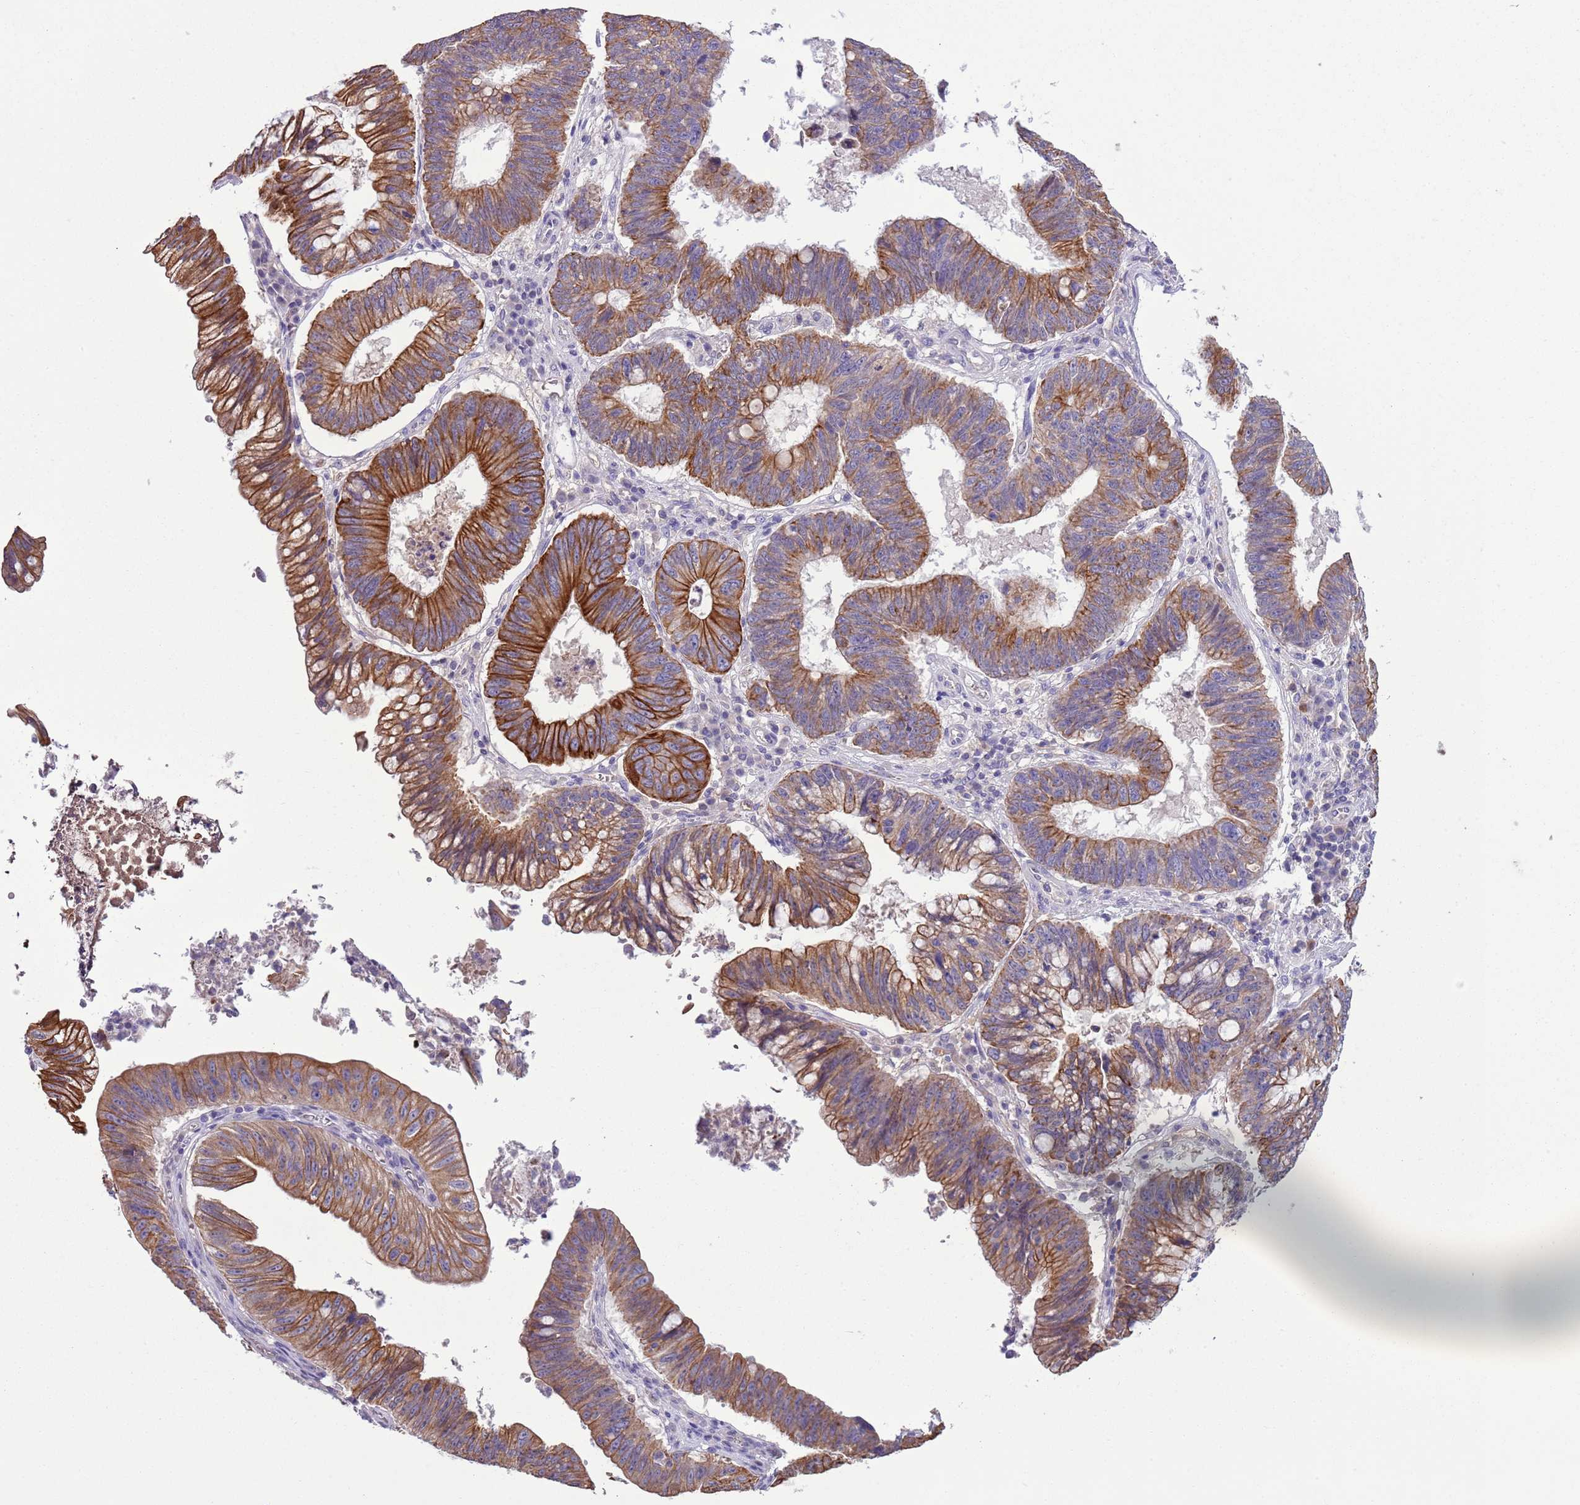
{"staining": {"intensity": "strong", "quantity": "25%-75%", "location": "cytoplasmic/membranous"}, "tissue": "stomach cancer", "cell_type": "Tumor cells", "image_type": "cancer", "snomed": [{"axis": "morphology", "description": "Adenocarcinoma, NOS"}, {"axis": "topography", "description": "Stomach"}], "caption": "A photomicrograph of human stomach cancer stained for a protein displays strong cytoplasmic/membranous brown staining in tumor cells.", "gene": "HES3", "patient": {"sex": "male", "age": 59}}